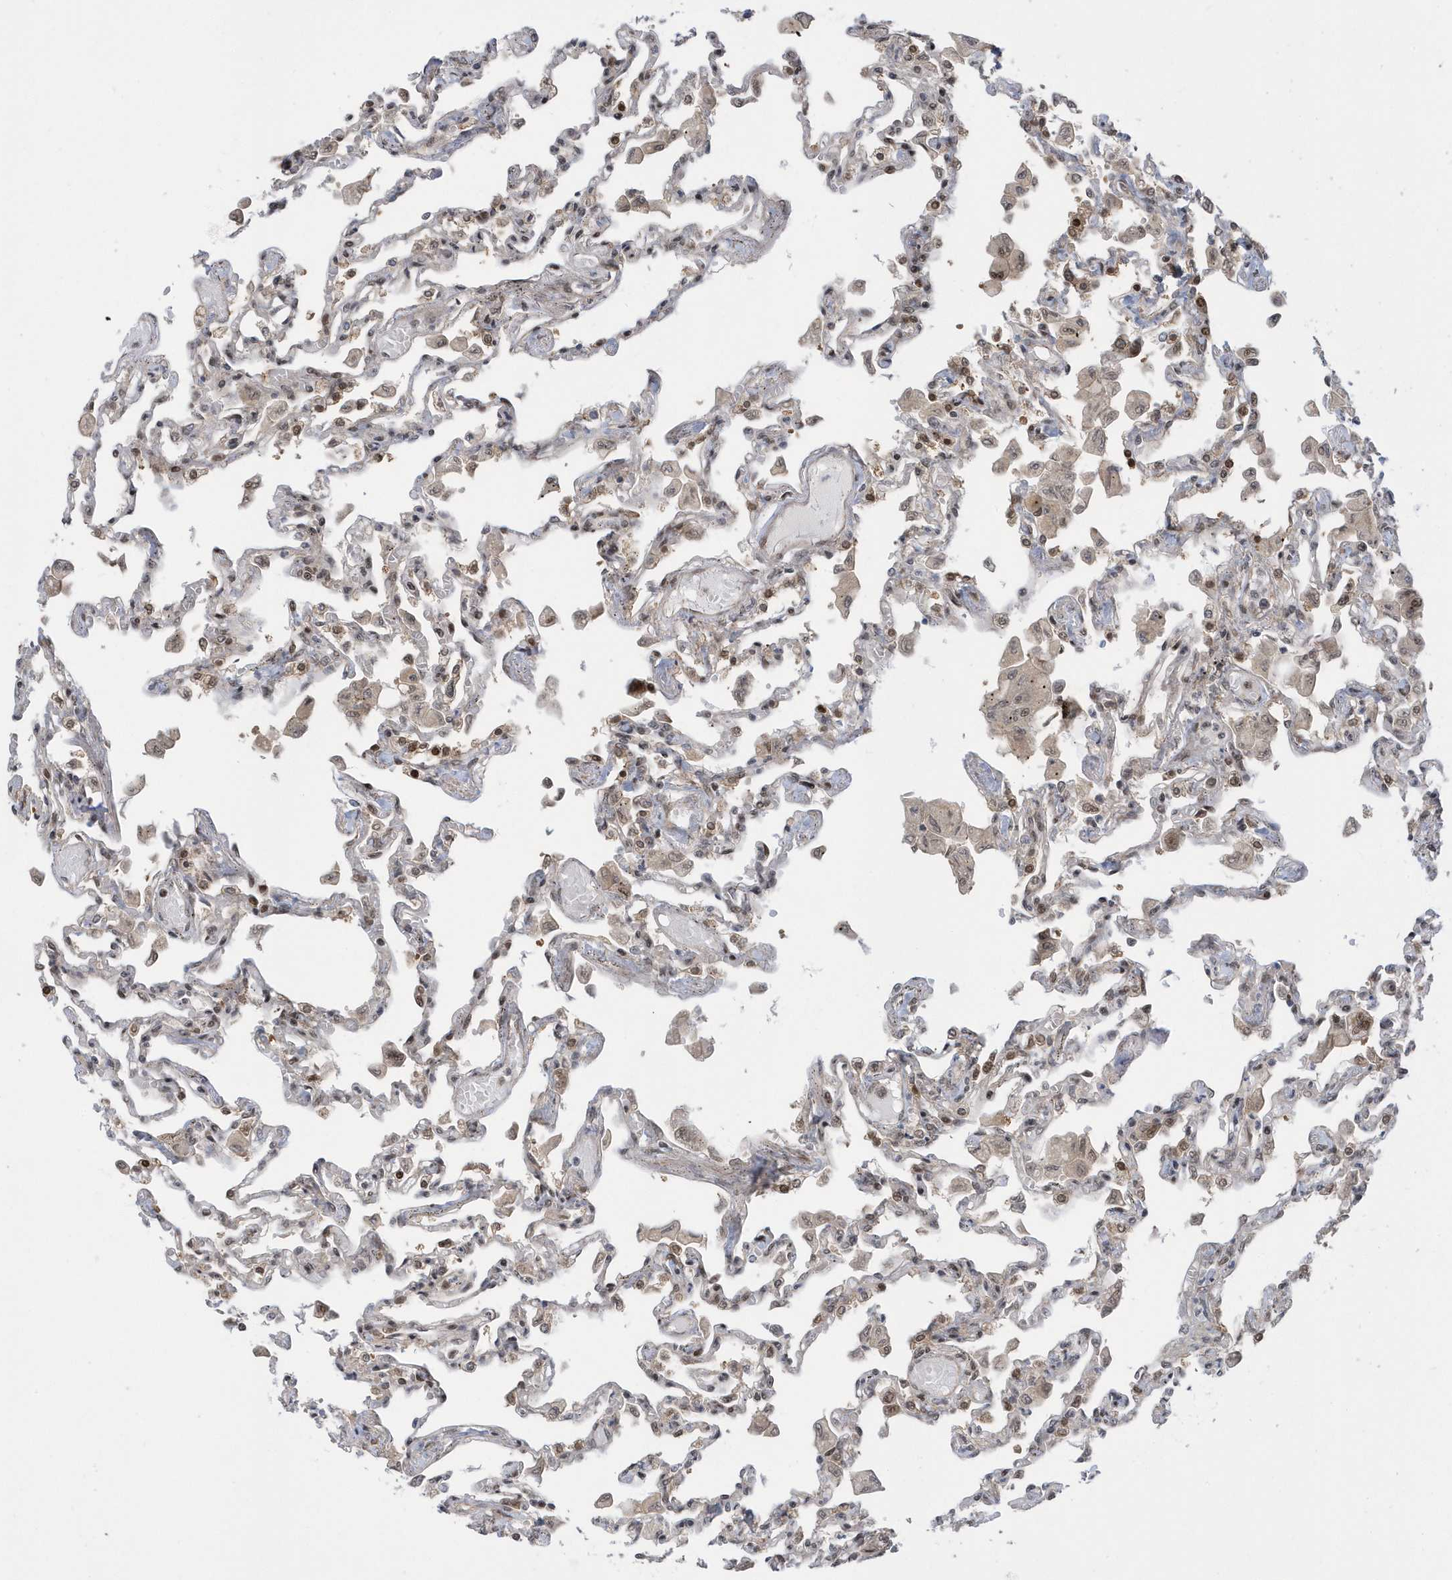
{"staining": {"intensity": "moderate", "quantity": "25%-75%", "location": "nuclear"}, "tissue": "lung", "cell_type": "Alveolar cells", "image_type": "normal", "snomed": [{"axis": "morphology", "description": "Normal tissue, NOS"}, {"axis": "topography", "description": "Bronchus"}, {"axis": "topography", "description": "Lung"}], "caption": "Immunohistochemistry image of unremarkable human lung stained for a protein (brown), which exhibits medium levels of moderate nuclear staining in about 25%-75% of alveolar cells.", "gene": "USP53", "patient": {"sex": "female", "age": 49}}